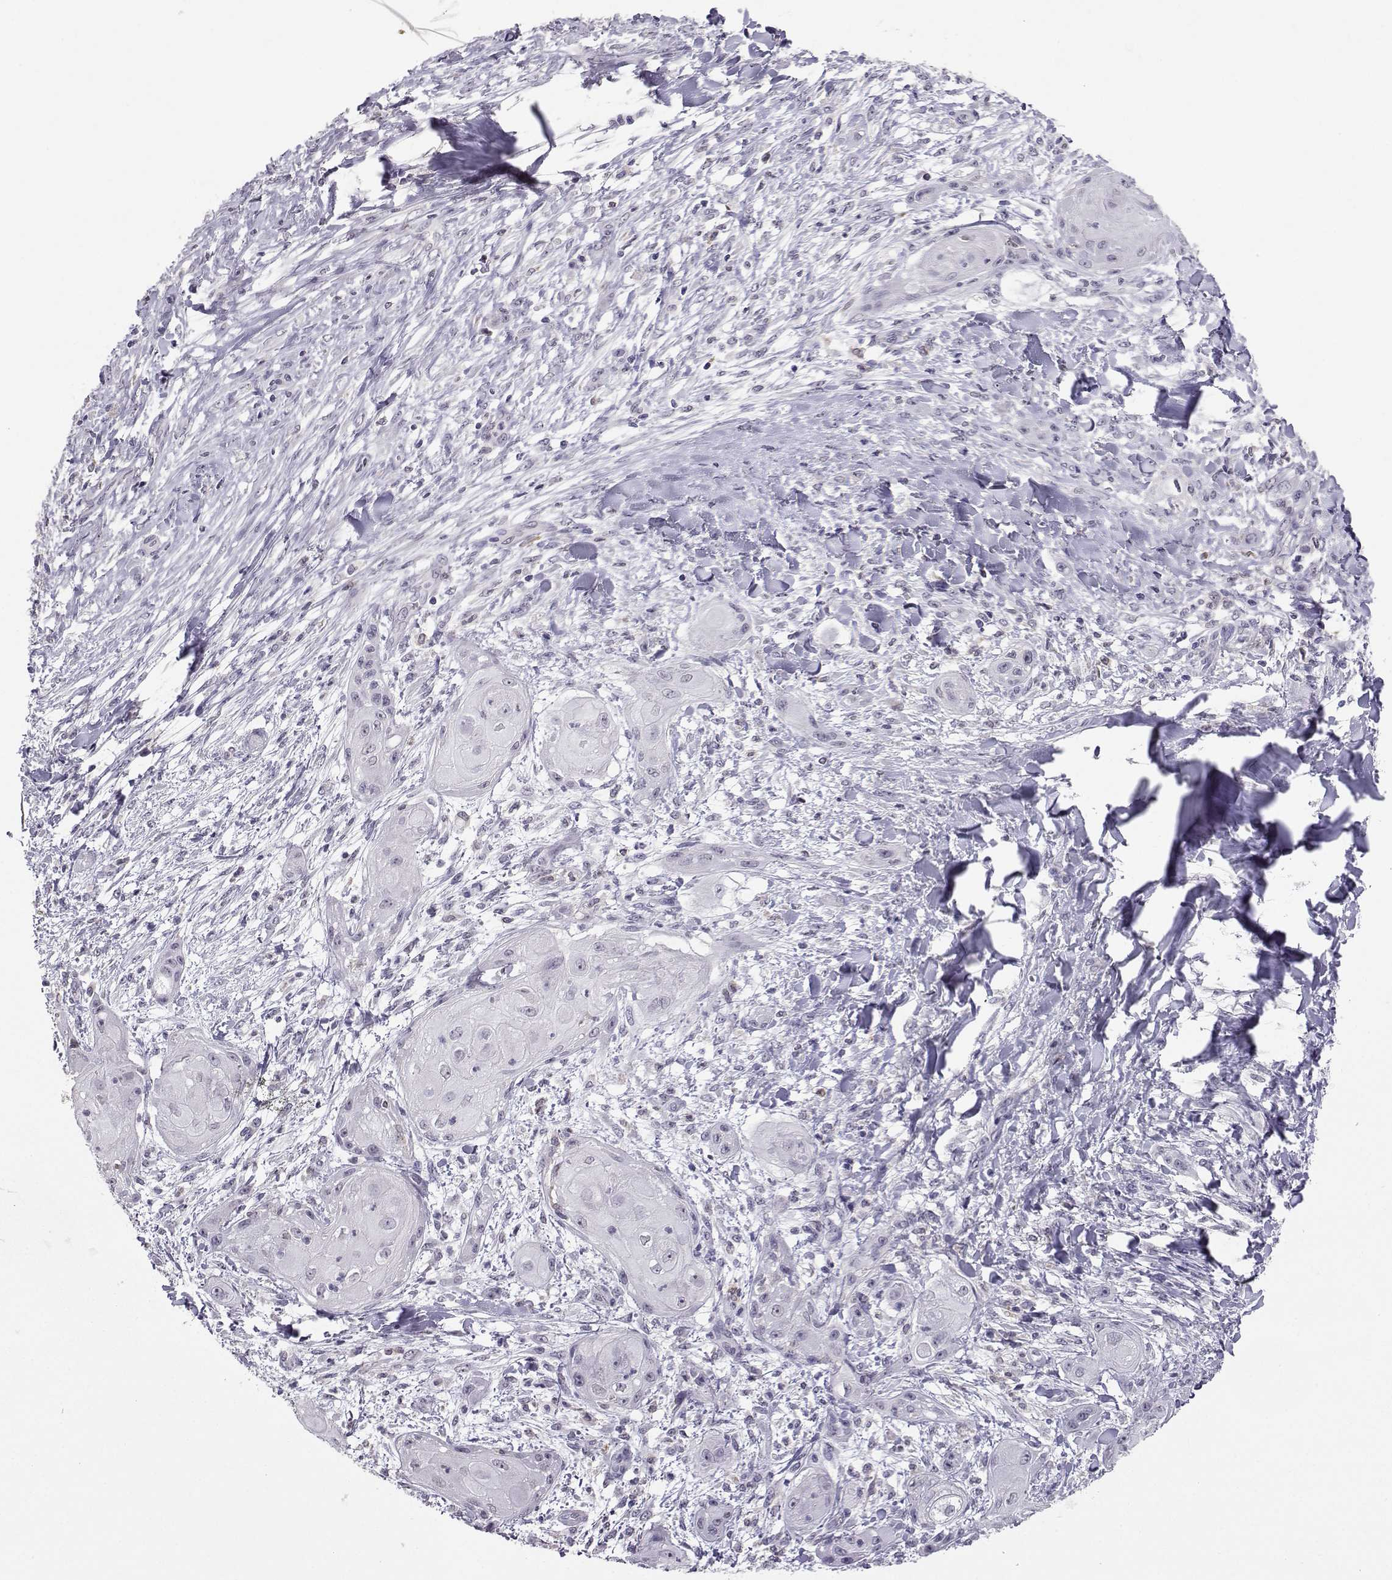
{"staining": {"intensity": "negative", "quantity": "none", "location": "none"}, "tissue": "skin cancer", "cell_type": "Tumor cells", "image_type": "cancer", "snomed": [{"axis": "morphology", "description": "Squamous cell carcinoma, NOS"}, {"axis": "topography", "description": "Skin"}], "caption": "Skin cancer (squamous cell carcinoma) was stained to show a protein in brown. There is no significant positivity in tumor cells.", "gene": "TBR1", "patient": {"sex": "male", "age": 62}}